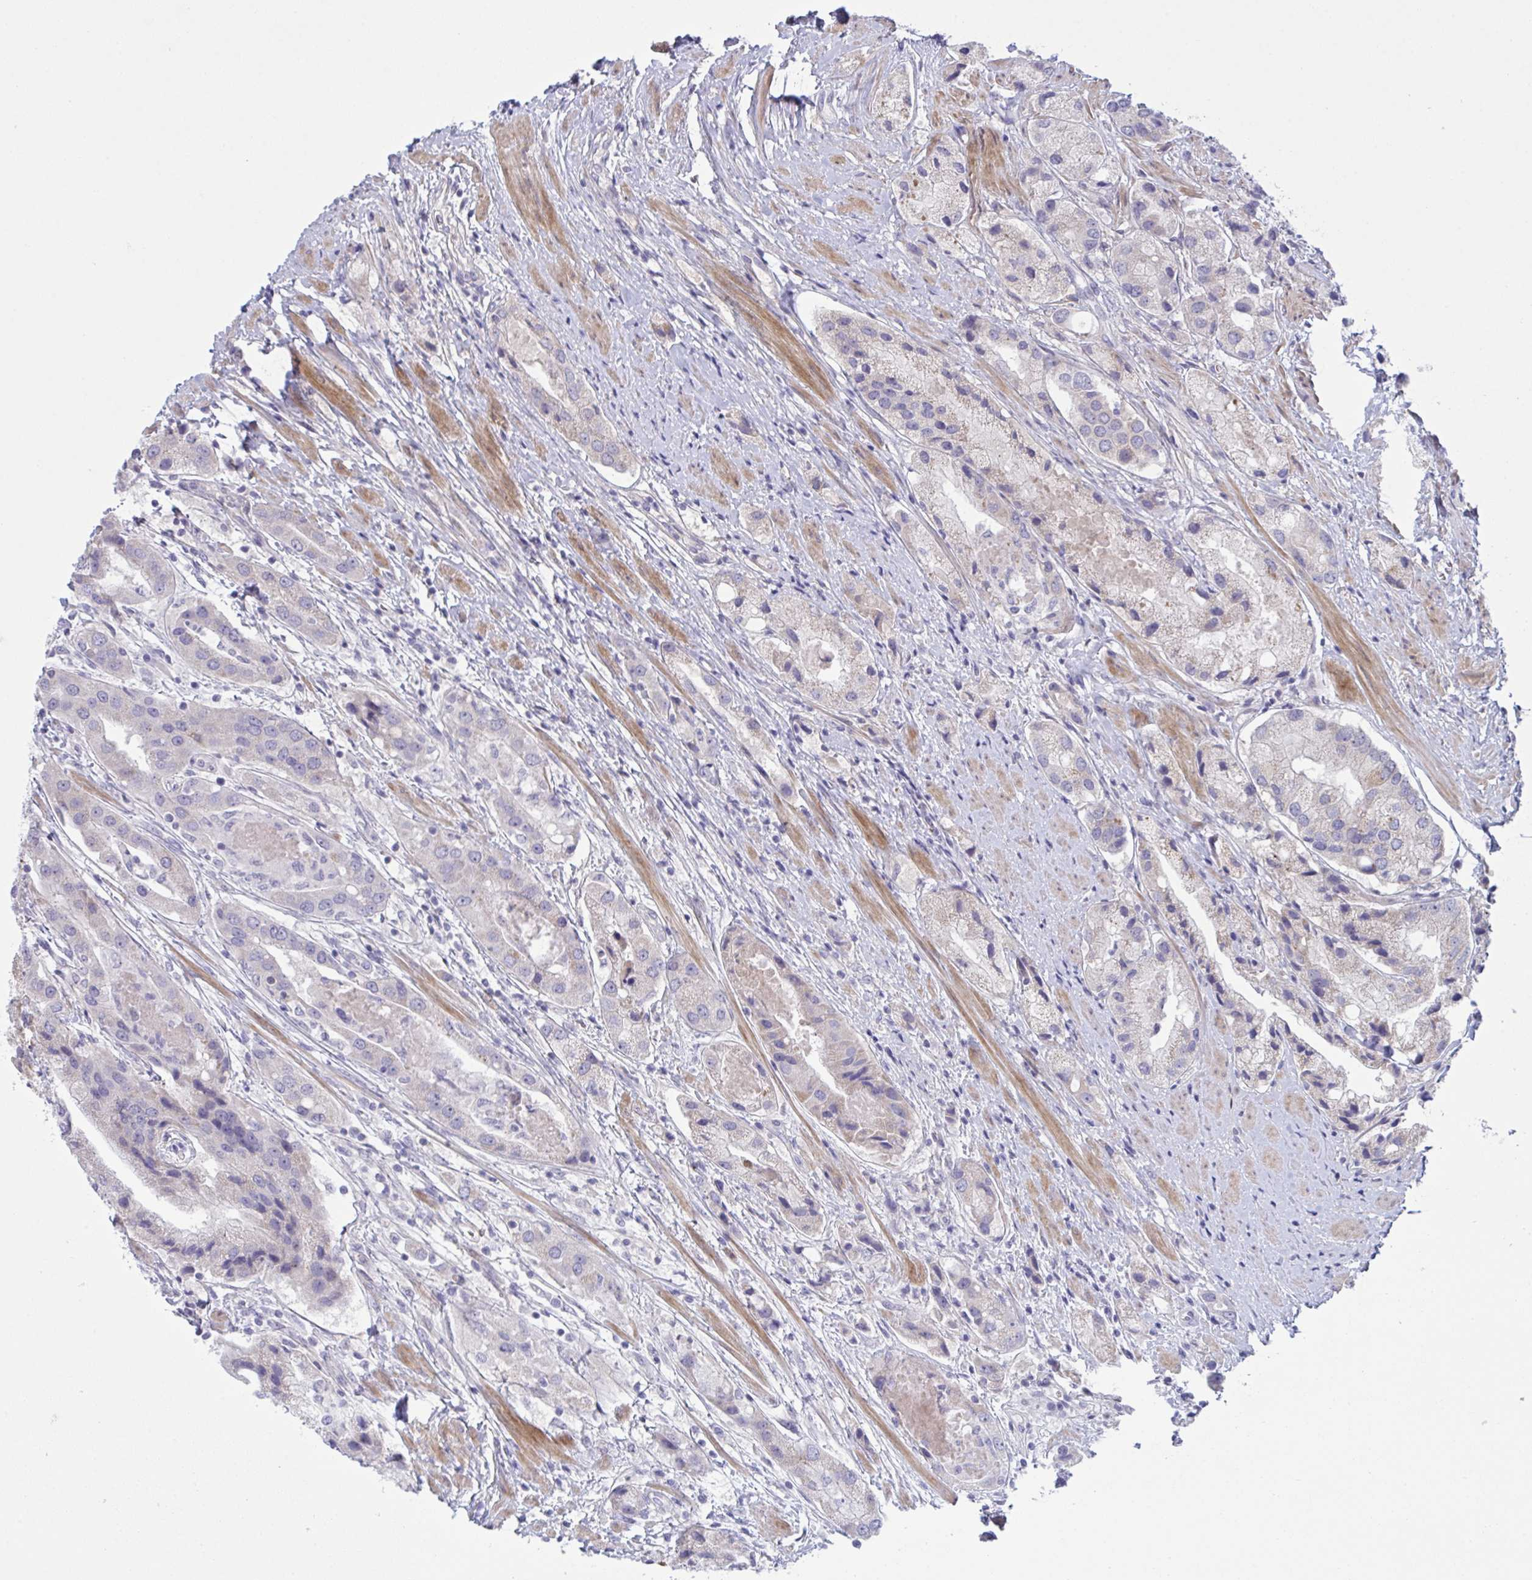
{"staining": {"intensity": "negative", "quantity": "none", "location": "none"}, "tissue": "prostate cancer", "cell_type": "Tumor cells", "image_type": "cancer", "snomed": [{"axis": "morphology", "description": "Adenocarcinoma, Low grade"}, {"axis": "topography", "description": "Prostate"}], "caption": "This is an immunohistochemistry image of human prostate cancer (adenocarcinoma (low-grade)). There is no staining in tumor cells.", "gene": "VWC2", "patient": {"sex": "male", "age": 69}}